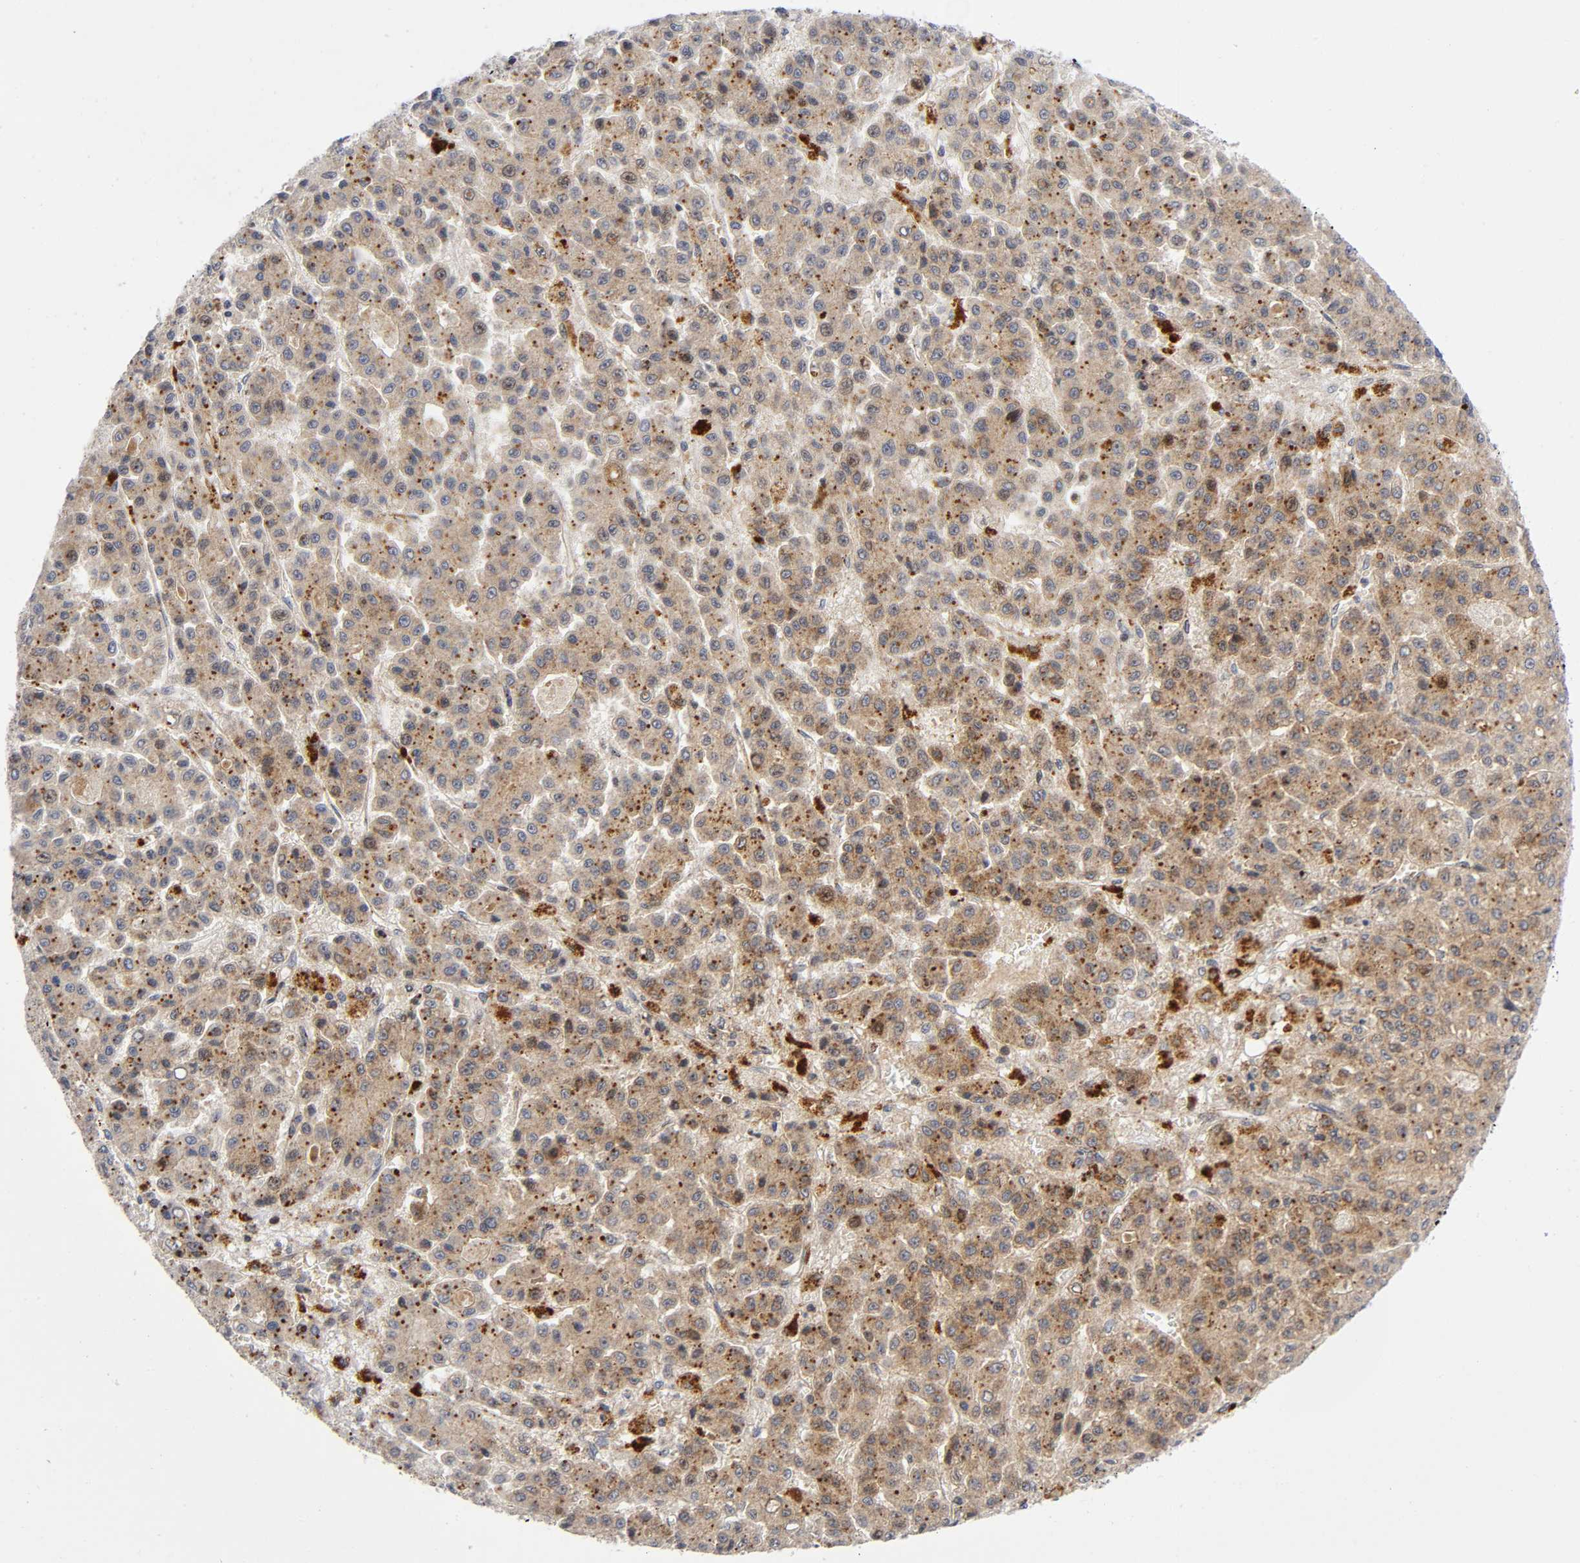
{"staining": {"intensity": "moderate", "quantity": ">75%", "location": "cytoplasmic/membranous"}, "tissue": "liver cancer", "cell_type": "Tumor cells", "image_type": "cancer", "snomed": [{"axis": "morphology", "description": "Carcinoma, Hepatocellular, NOS"}, {"axis": "topography", "description": "Liver"}], "caption": "Protein expression analysis of liver cancer (hepatocellular carcinoma) displays moderate cytoplasmic/membranous expression in approximately >75% of tumor cells.", "gene": "EIF5", "patient": {"sex": "male", "age": 70}}